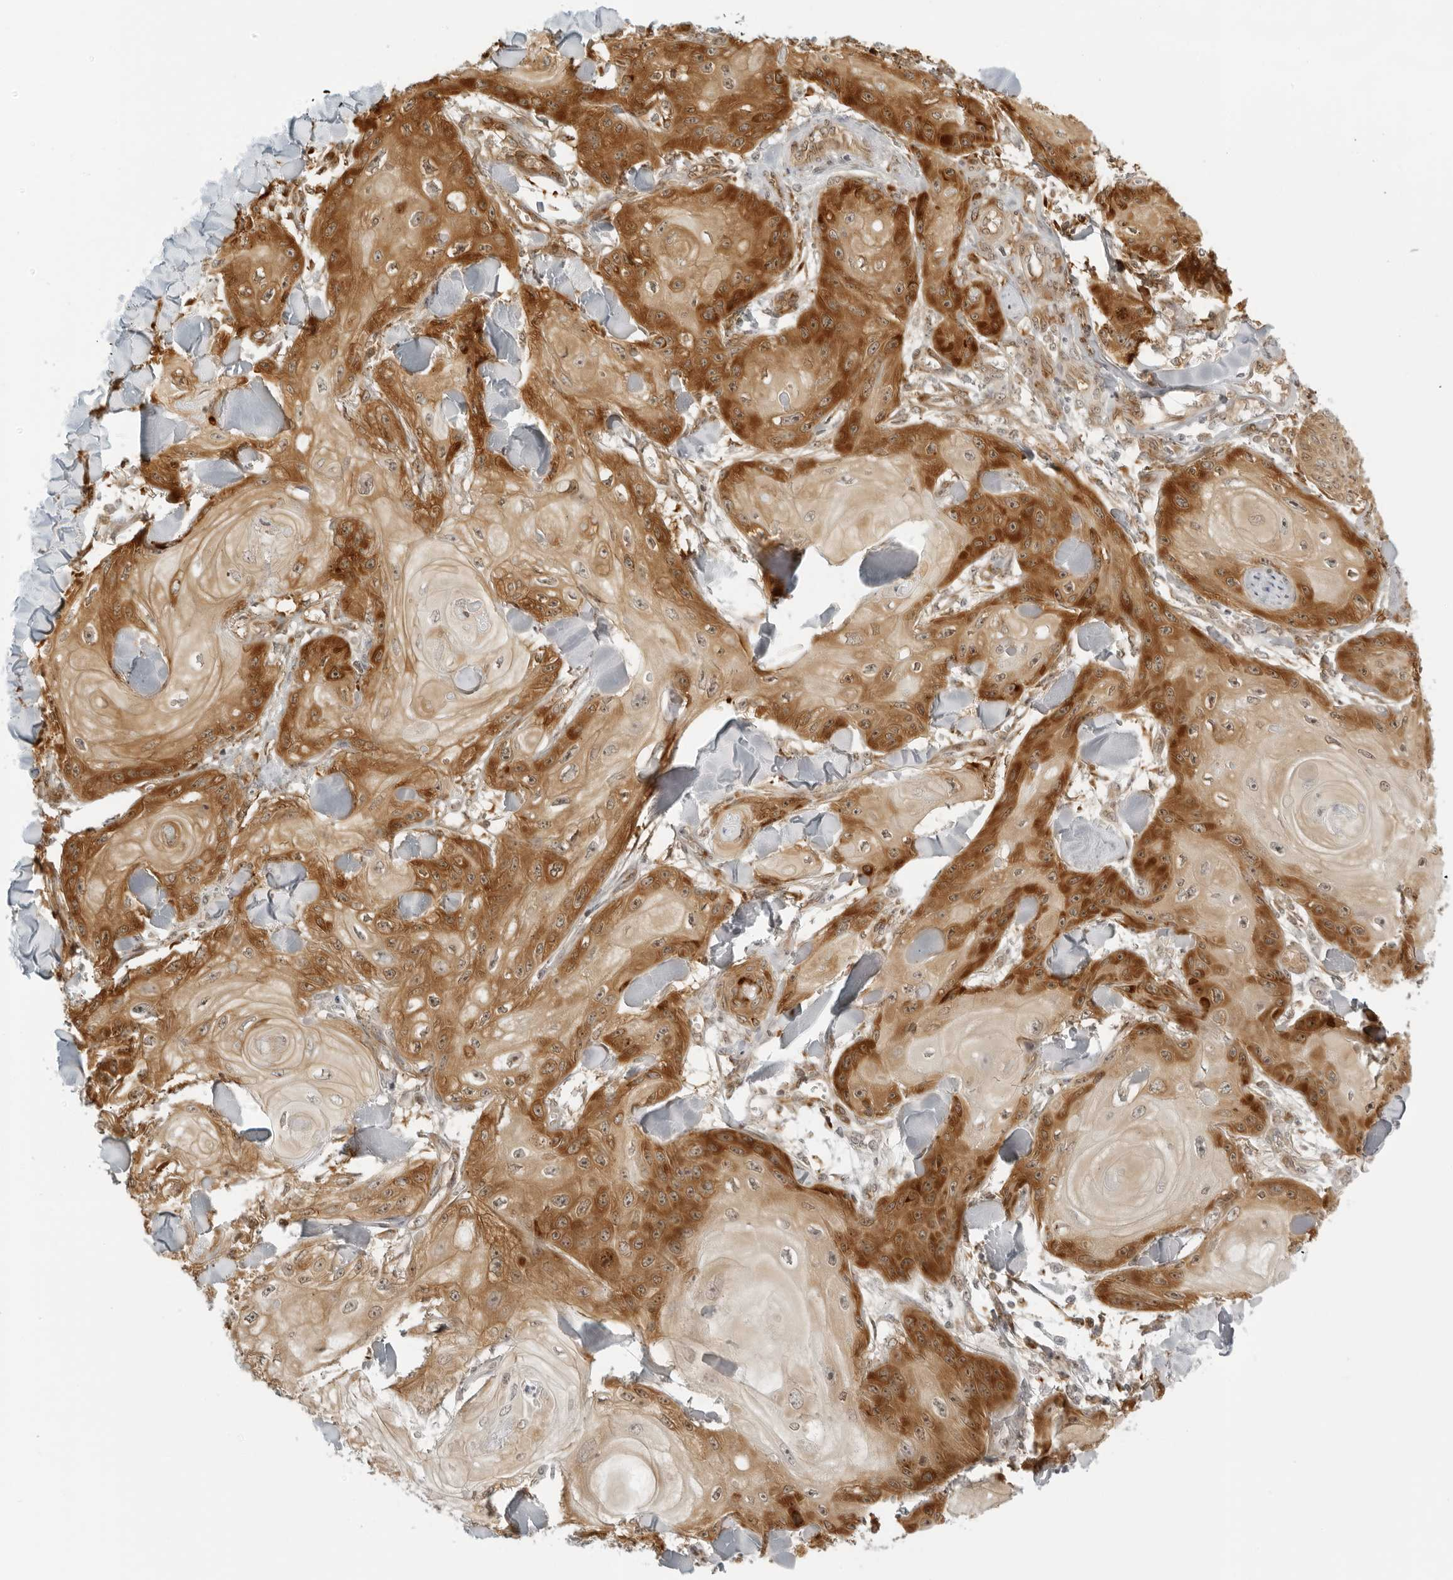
{"staining": {"intensity": "strong", "quantity": ">75%", "location": "cytoplasmic/membranous"}, "tissue": "skin cancer", "cell_type": "Tumor cells", "image_type": "cancer", "snomed": [{"axis": "morphology", "description": "Squamous cell carcinoma, NOS"}, {"axis": "topography", "description": "Skin"}], "caption": "High-magnification brightfield microscopy of skin cancer (squamous cell carcinoma) stained with DAB (3,3'-diaminobenzidine) (brown) and counterstained with hematoxylin (blue). tumor cells exhibit strong cytoplasmic/membranous staining is identified in about>75% of cells. Using DAB (3,3'-diaminobenzidine) (brown) and hematoxylin (blue) stains, captured at high magnification using brightfield microscopy.", "gene": "EIF4G1", "patient": {"sex": "male", "age": 74}}